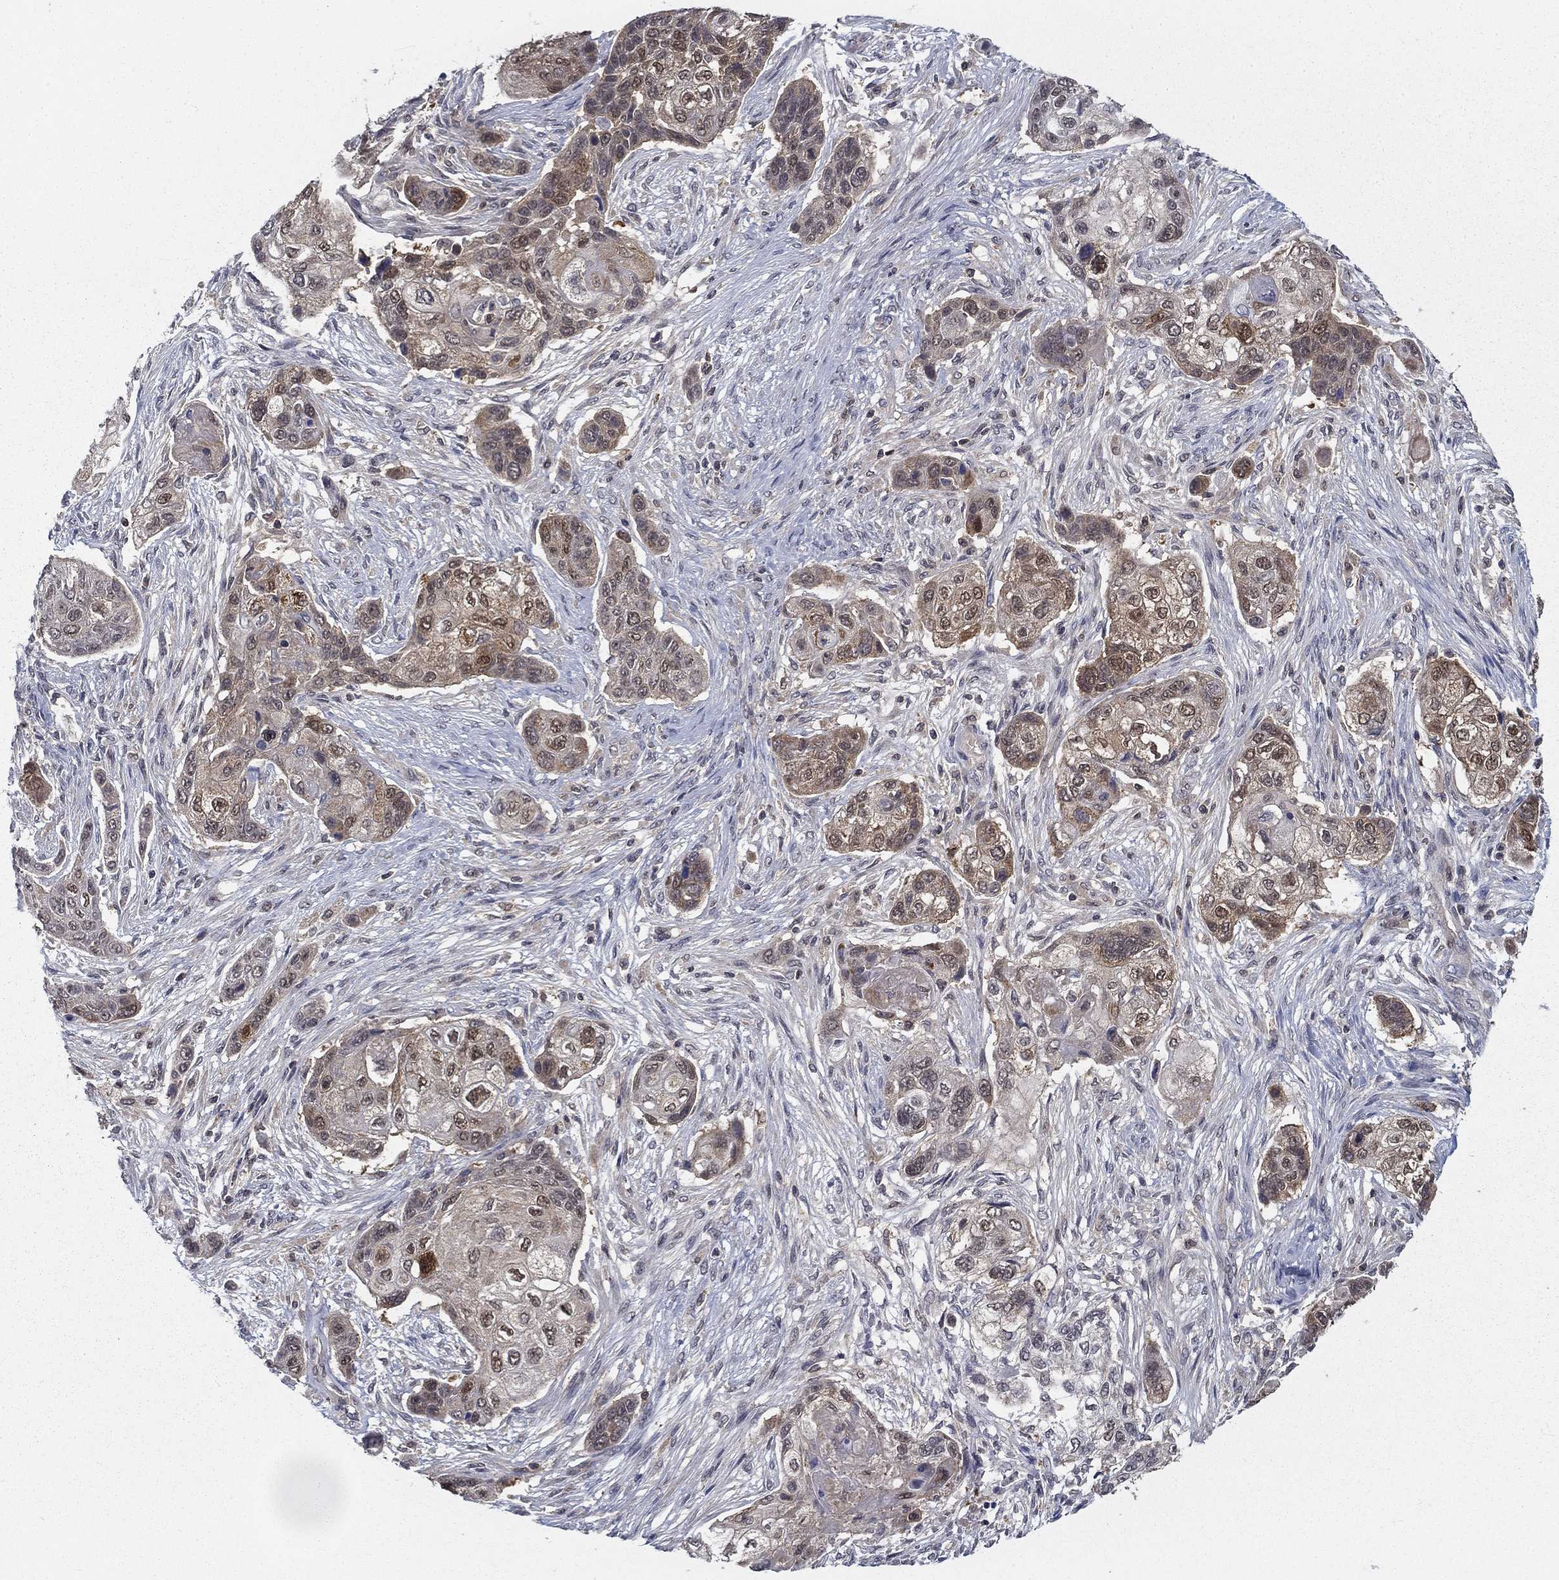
{"staining": {"intensity": "moderate", "quantity": "<25%", "location": "cytoplasmic/membranous,nuclear"}, "tissue": "lung cancer", "cell_type": "Tumor cells", "image_type": "cancer", "snomed": [{"axis": "morphology", "description": "Squamous cell carcinoma, NOS"}, {"axis": "topography", "description": "Lung"}], "caption": "Tumor cells display low levels of moderate cytoplasmic/membranous and nuclear positivity in approximately <25% of cells in lung squamous cell carcinoma.", "gene": "NIT2", "patient": {"sex": "male", "age": 69}}